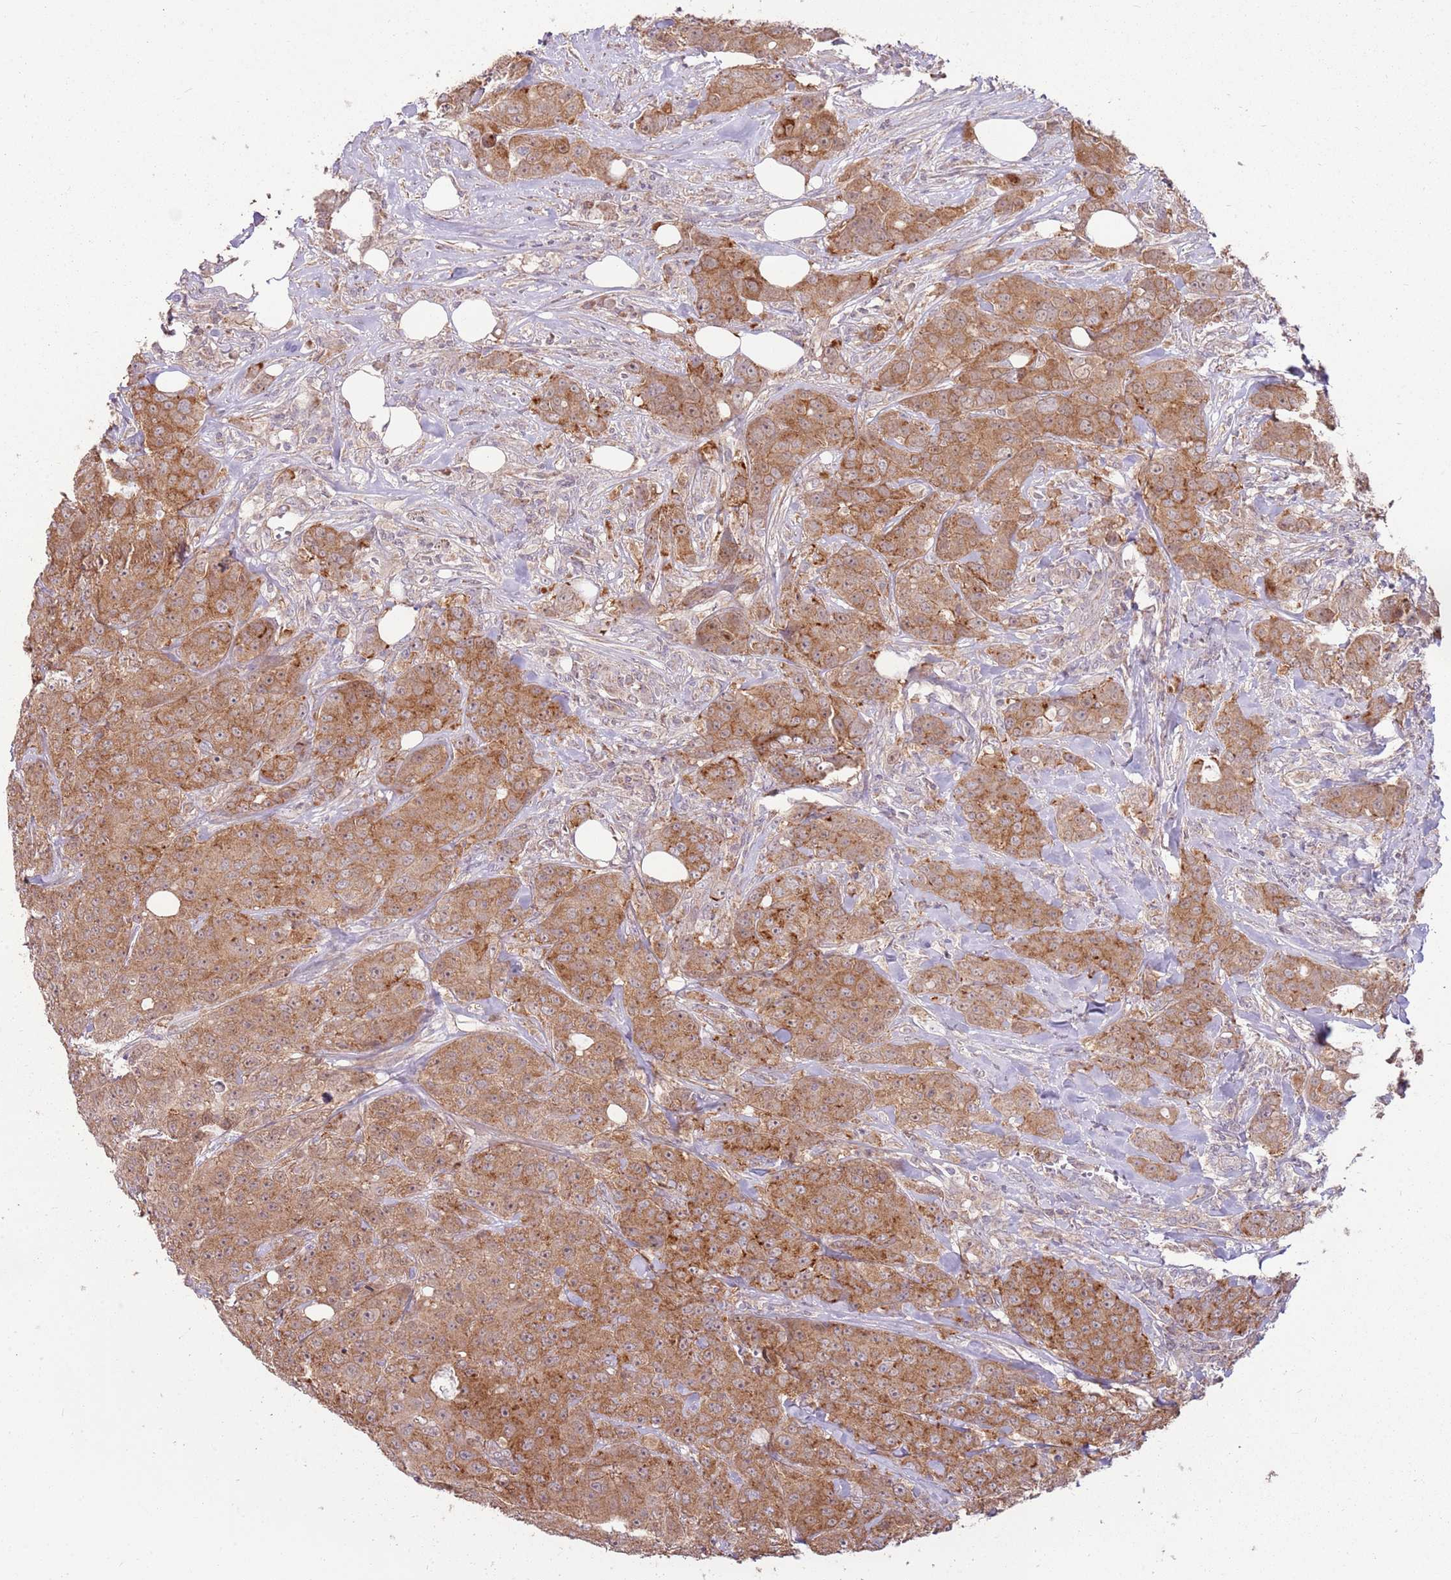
{"staining": {"intensity": "moderate", "quantity": ">75%", "location": "cytoplasmic/membranous"}, "tissue": "breast cancer", "cell_type": "Tumor cells", "image_type": "cancer", "snomed": [{"axis": "morphology", "description": "Duct carcinoma"}, {"axis": "topography", "description": "Breast"}], "caption": "Approximately >75% of tumor cells in breast cancer show moderate cytoplasmic/membranous protein staining as visualized by brown immunohistochemical staining.", "gene": "SPATA31D1", "patient": {"sex": "female", "age": 43}}